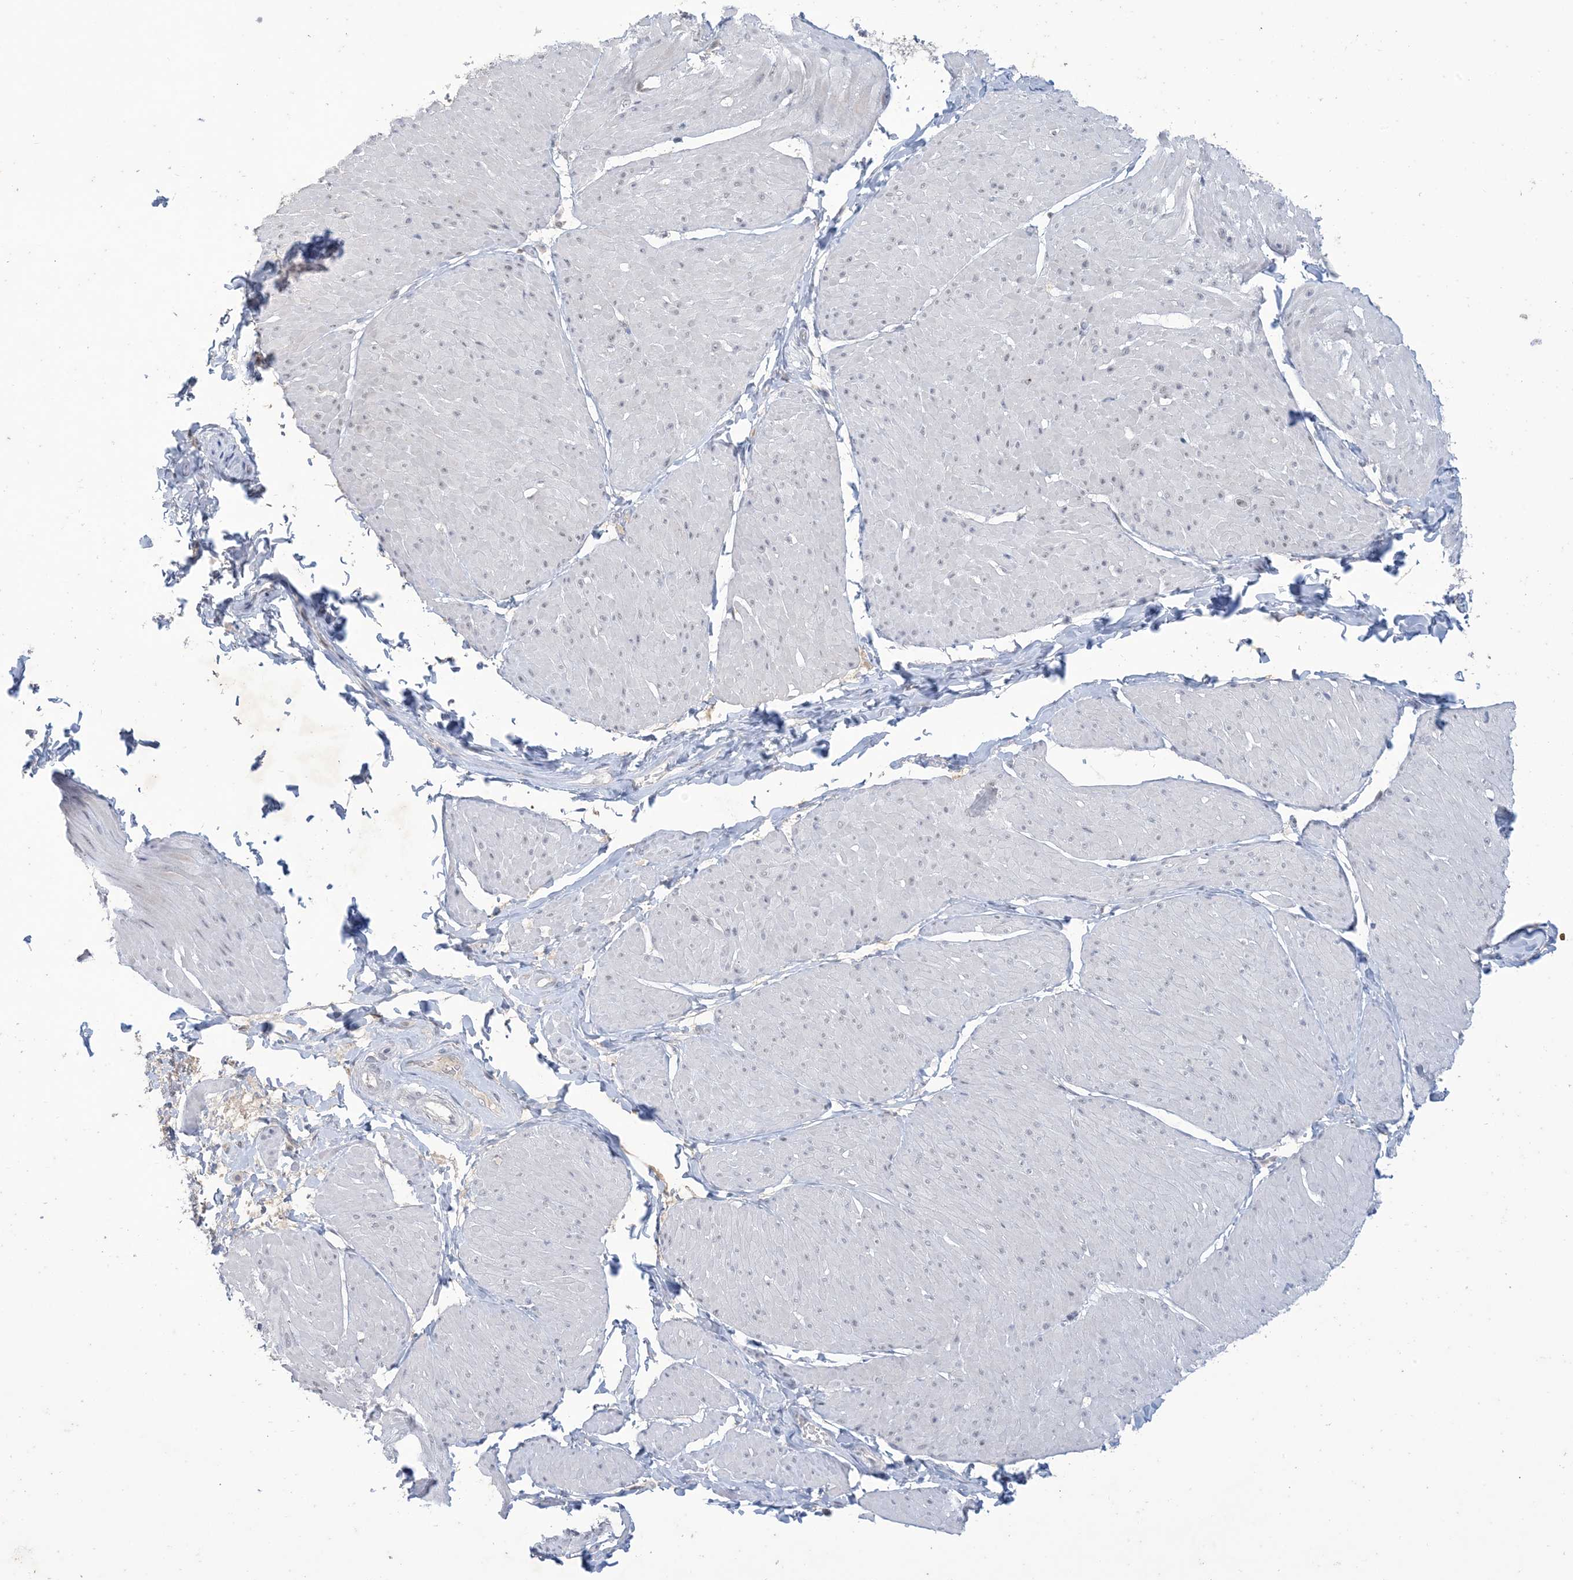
{"staining": {"intensity": "negative", "quantity": "none", "location": "none"}, "tissue": "smooth muscle", "cell_type": "Smooth muscle cells", "image_type": "normal", "snomed": [{"axis": "morphology", "description": "Urothelial carcinoma, High grade"}, {"axis": "topography", "description": "Urinary bladder"}], "caption": "This is a image of IHC staining of benign smooth muscle, which shows no positivity in smooth muscle cells. (DAB (3,3'-diaminobenzidine) immunohistochemistry, high magnification).", "gene": "ZNF674", "patient": {"sex": "male", "age": 46}}